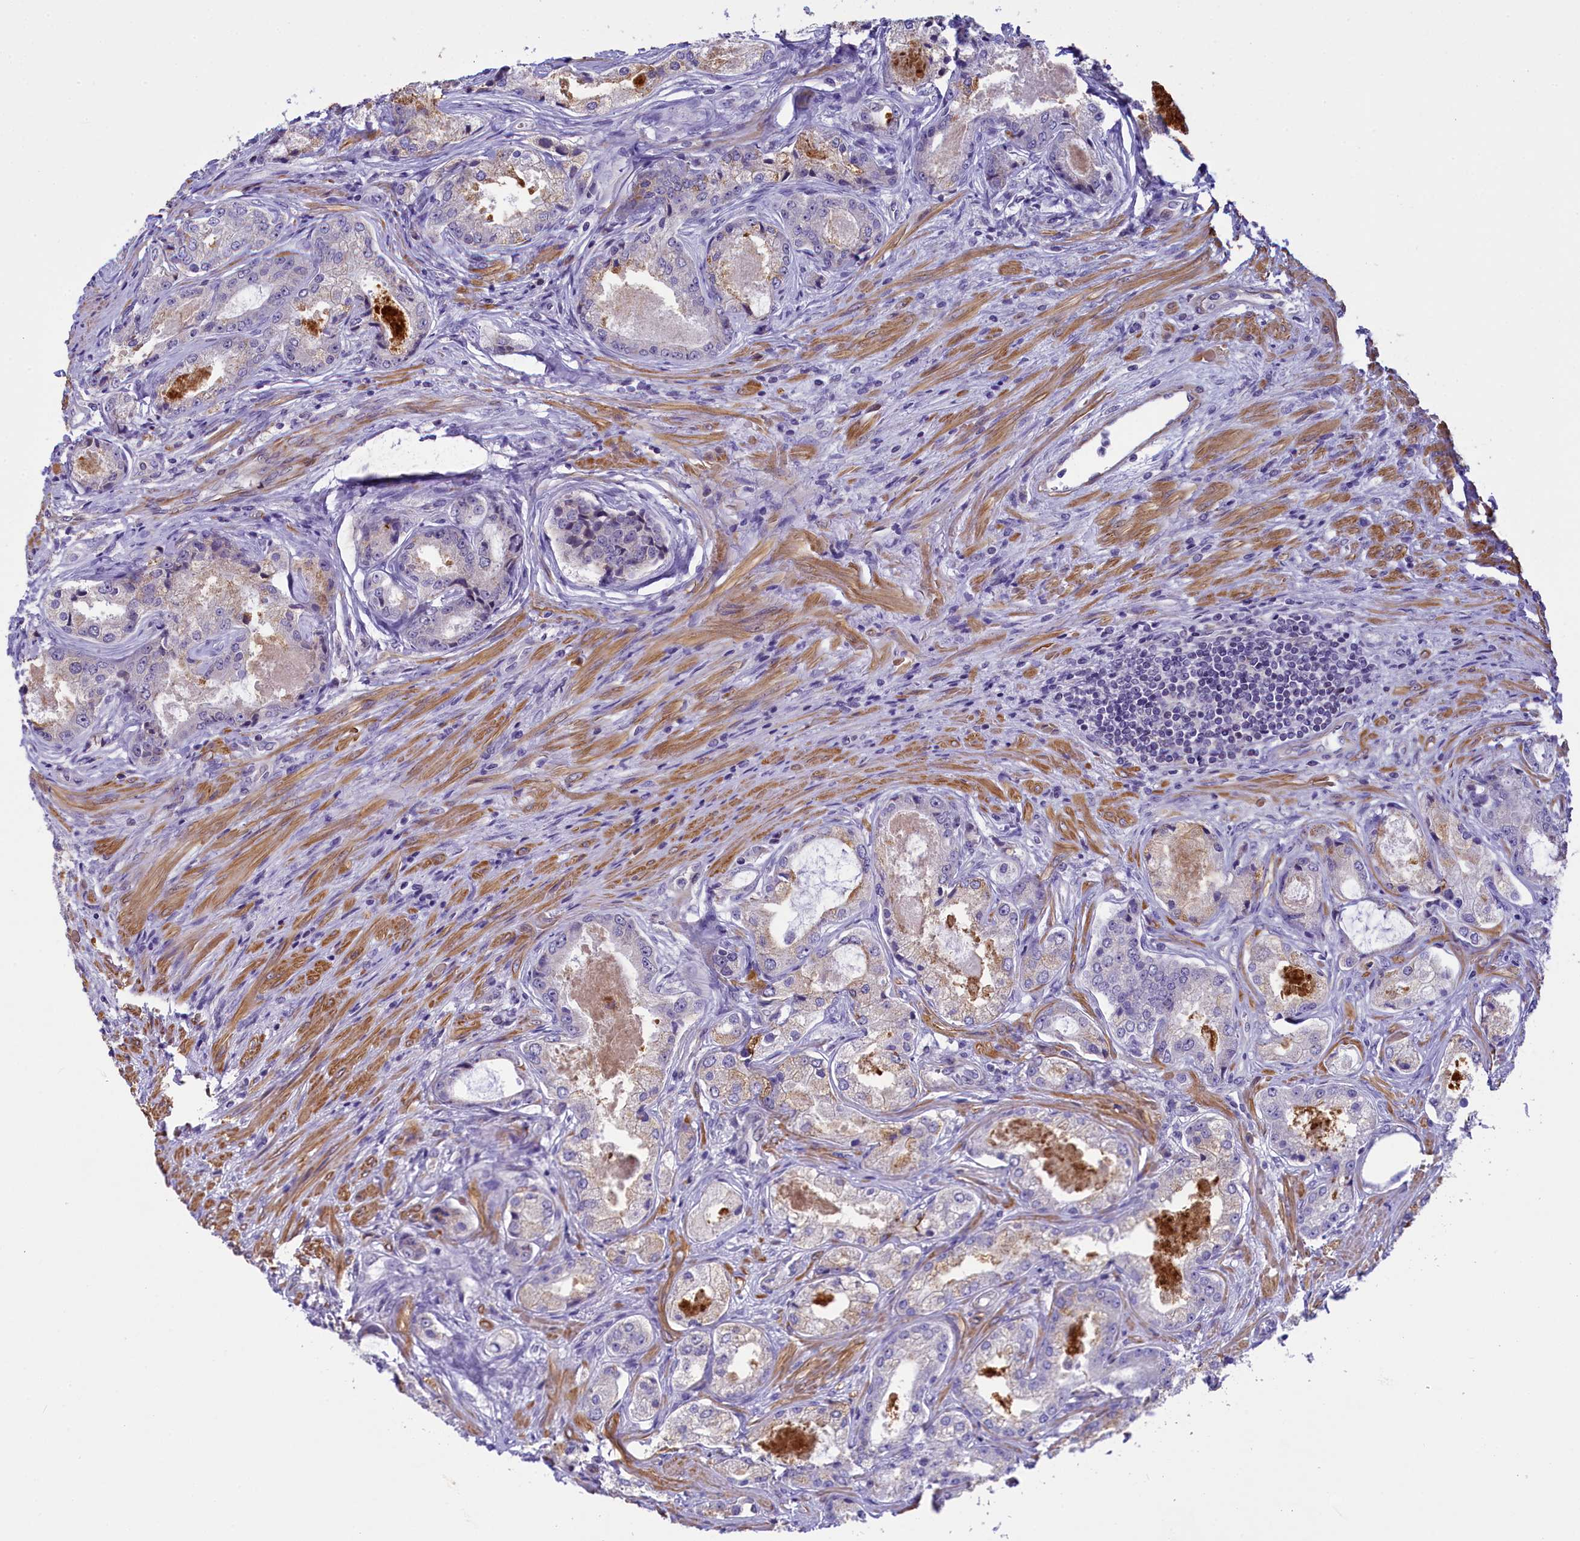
{"staining": {"intensity": "negative", "quantity": "none", "location": "none"}, "tissue": "prostate cancer", "cell_type": "Tumor cells", "image_type": "cancer", "snomed": [{"axis": "morphology", "description": "Adenocarcinoma, Low grade"}, {"axis": "topography", "description": "Prostate"}], "caption": "Immunohistochemistry (IHC) histopathology image of human prostate cancer (low-grade adenocarcinoma) stained for a protein (brown), which exhibits no positivity in tumor cells.", "gene": "IGSF6", "patient": {"sex": "male", "age": 68}}